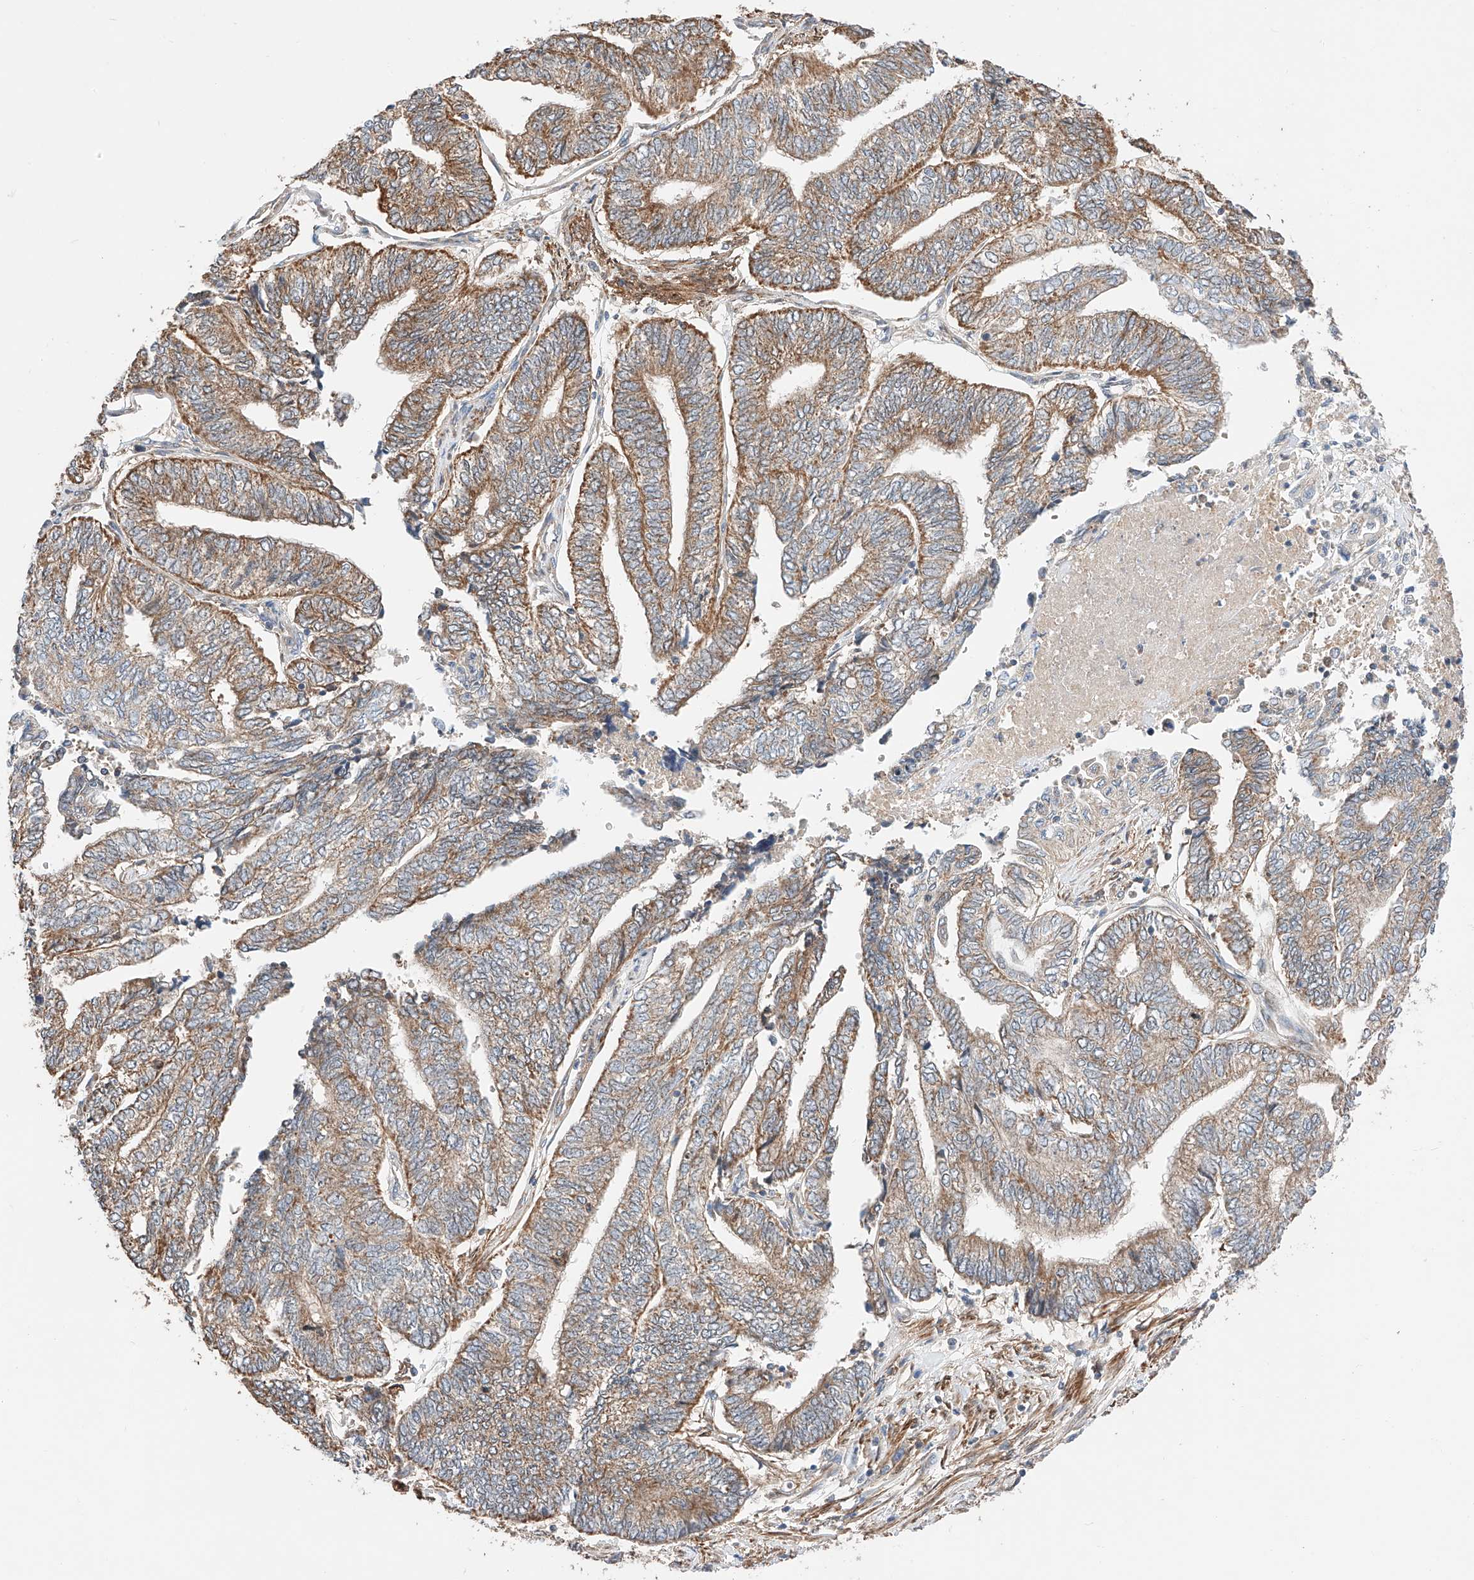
{"staining": {"intensity": "moderate", "quantity": ">75%", "location": "cytoplasmic/membranous"}, "tissue": "endometrial cancer", "cell_type": "Tumor cells", "image_type": "cancer", "snomed": [{"axis": "morphology", "description": "Adenocarcinoma, NOS"}, {"axis": "topography", "description": "Uterus"}, {"axis": "topography", "description": "Endometrium"}], "caption": "DAB immunohistochemical staining of human endometrial adenocarcinoma exhibits moderate cytoplasmic/membranous protein expression in approximately >75% of tumor cells.", "gene": "RAB23", "patient": {"sex": "female", "age": 70}}